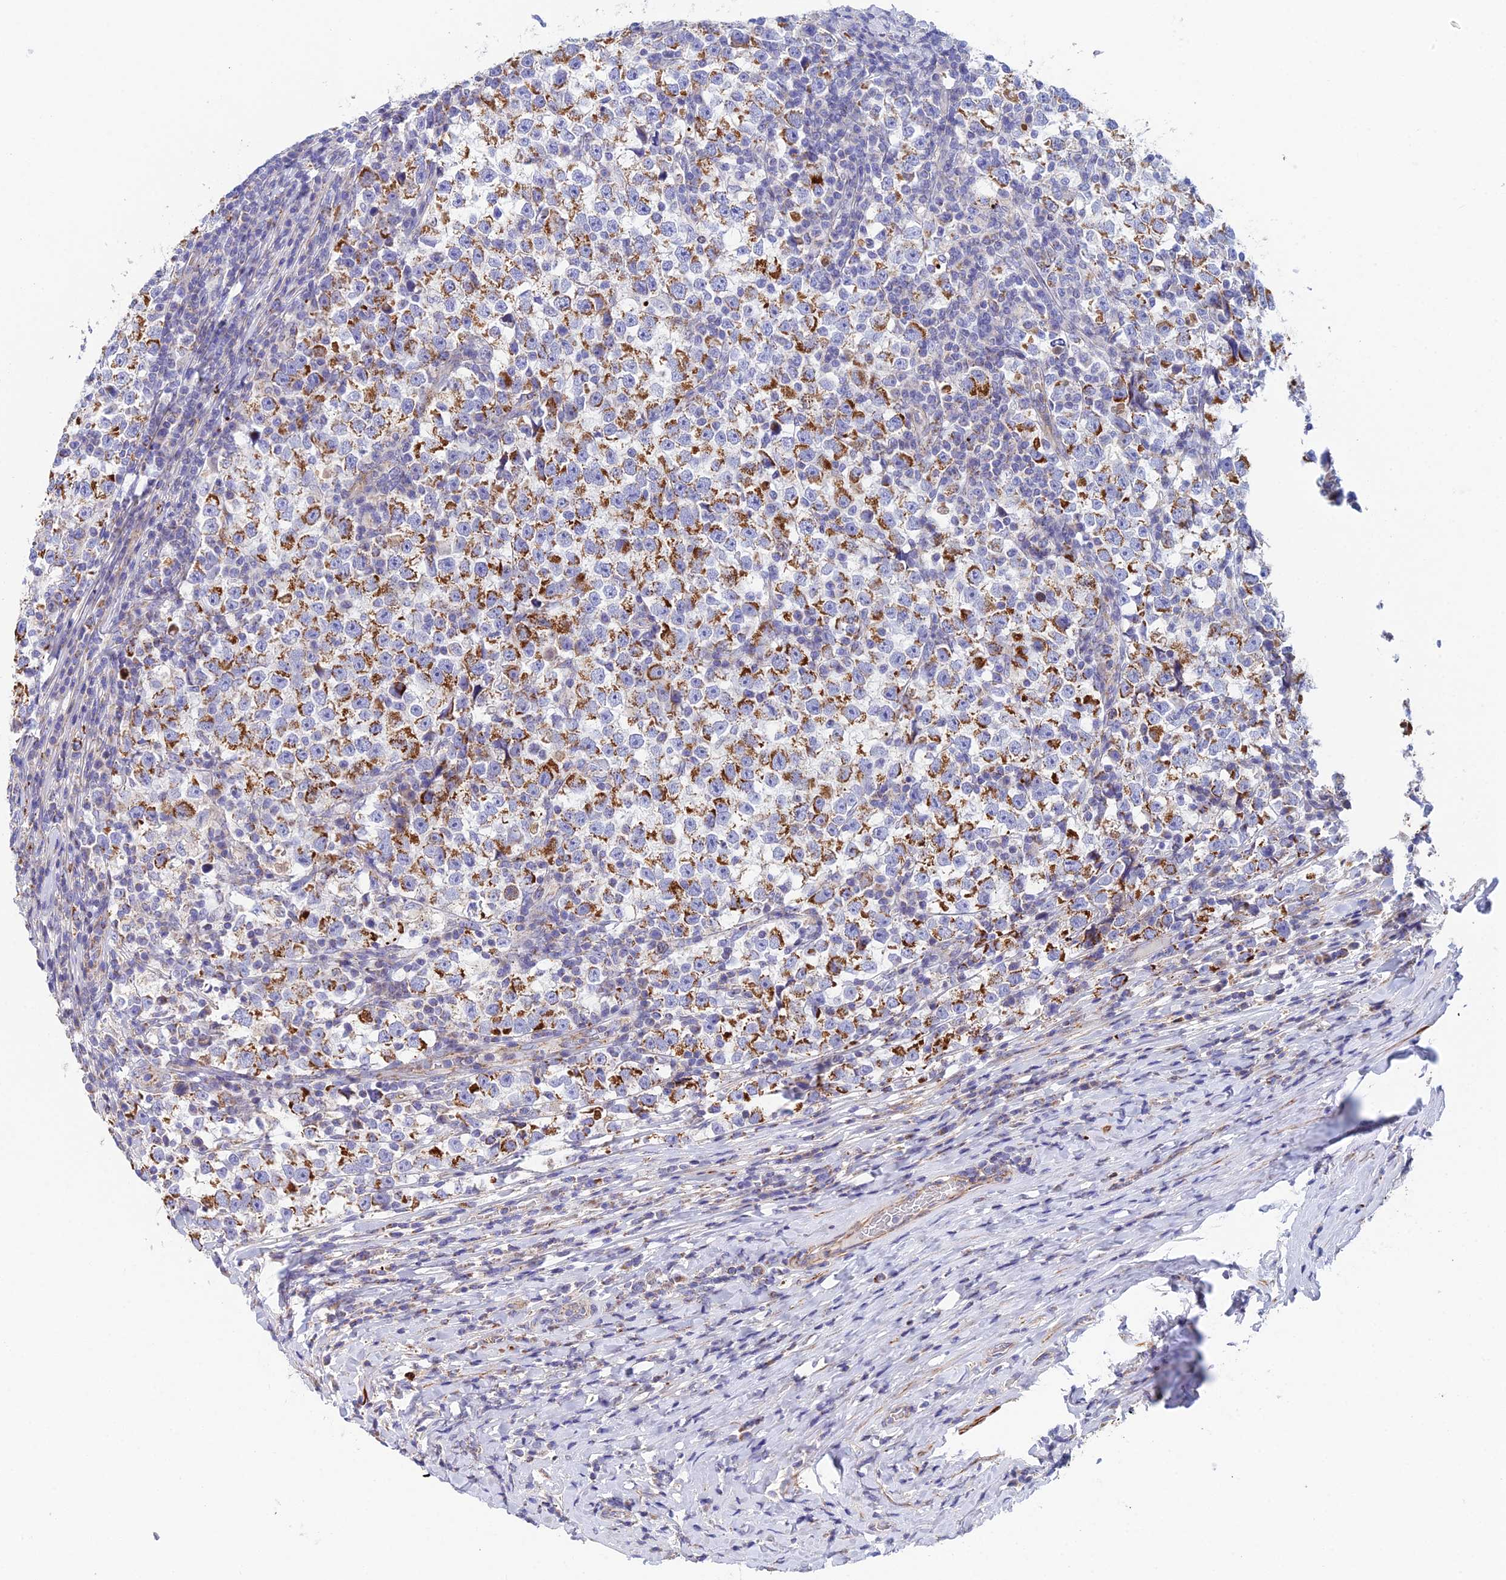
{"staining": {"intensity": "moderate", "quantity": ">75%", "location": "cytoplasmic/membranous"}, "tissue": "testis cancer", "cell_type": "Tumor cells", "image_type": "cancer", "snomed": [{"axis": "morphology", "description": "Normal tissue, NOS"}, {"axis": "morphology", "description": "Seminoma, NOS"}, {"axis": "topography", "description": "Testis"}], "caption": "Tumor cells display medium levels of moderate cytoplasmic/membranous expression in about >75% of cells in human seminoma (testis). (brown staining indicates protein expression, while blue staining denotes nuclei).", "gene": "CSPG4", "patient": {"sex": "male", "age": 43}}